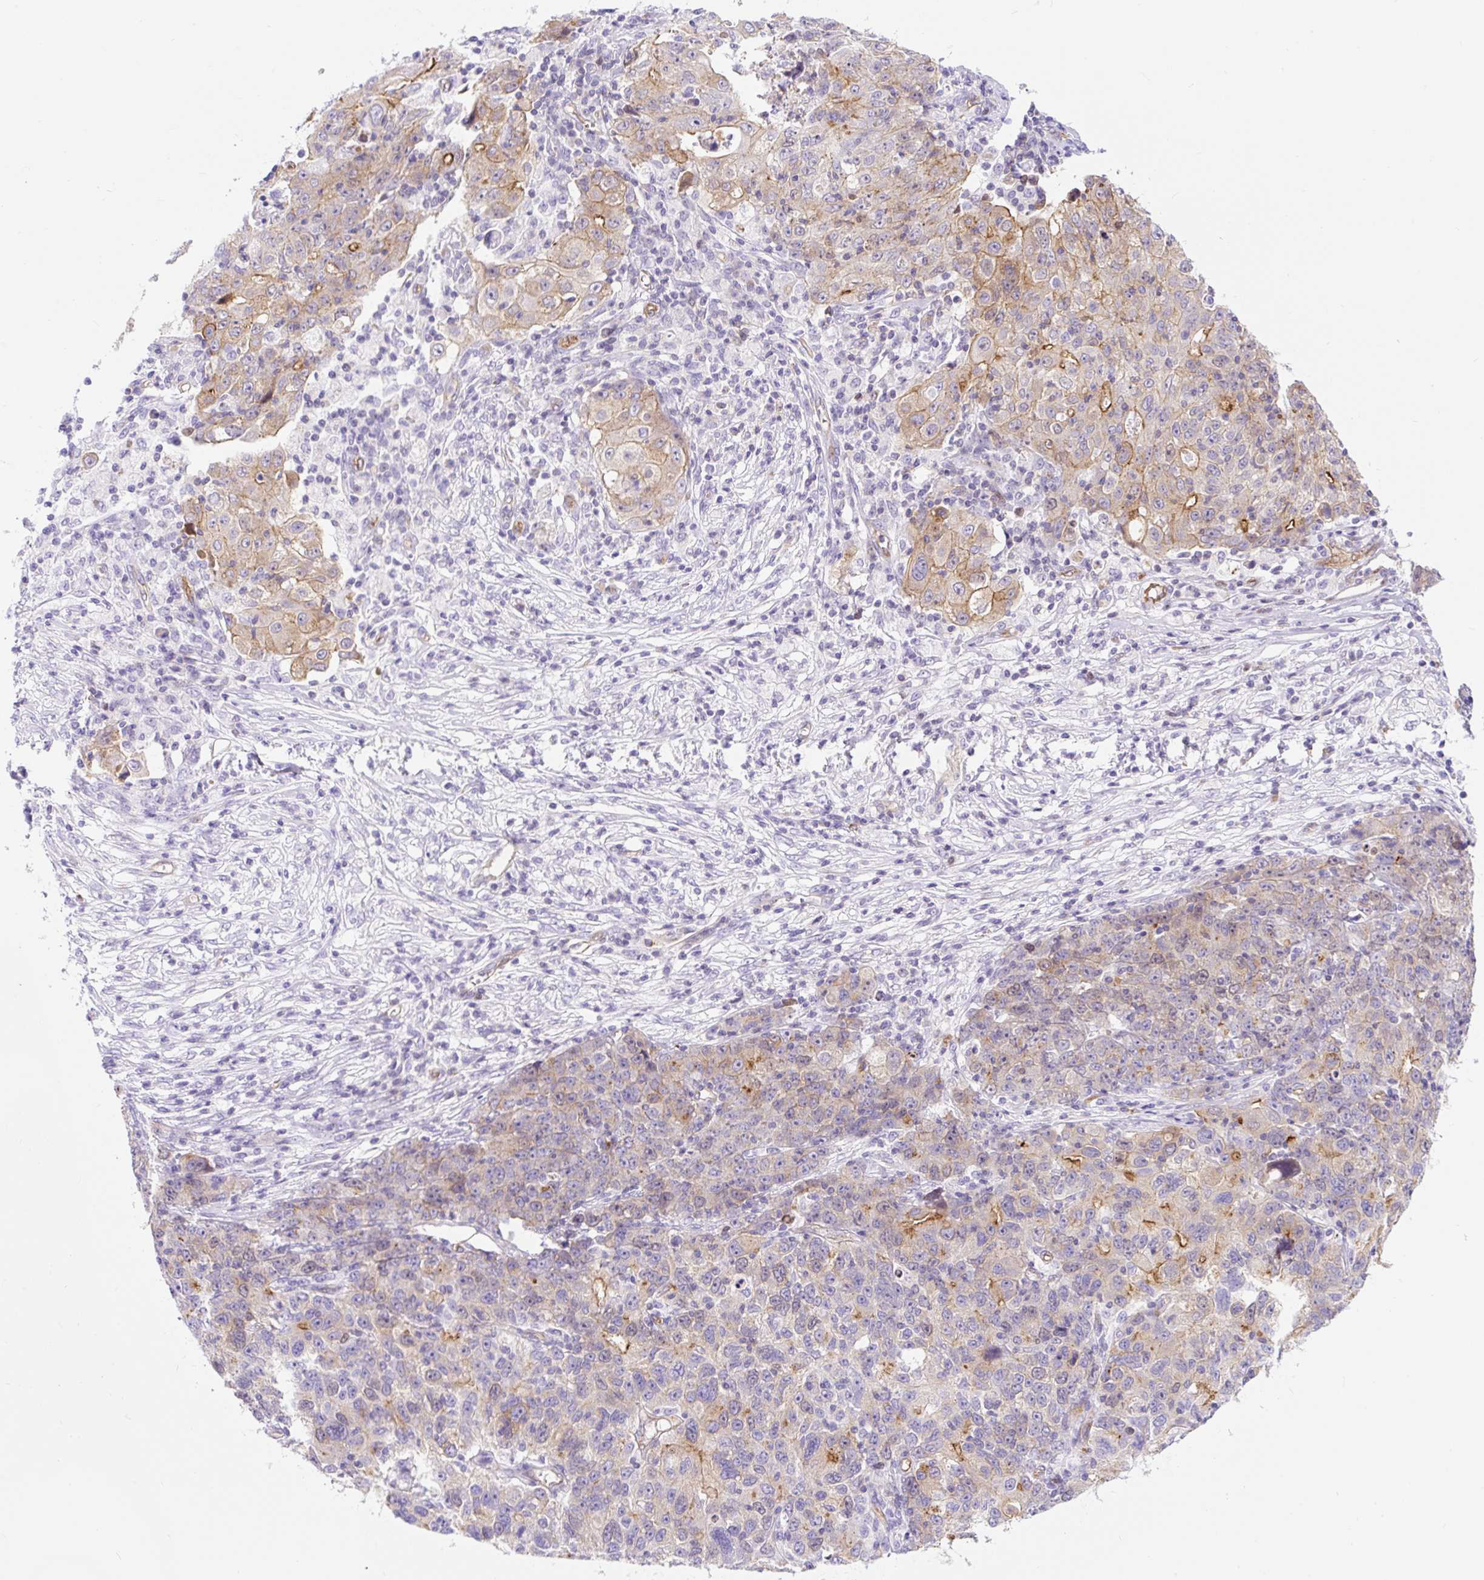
{"staining": {"intensity": "moderate", "quantity": "<25%", "location": "cytoplasmic/membranous"}, "tissue": "ovarian cancer", "cell_type": "Tumor cells", "image_type": "cancer", "snomed": [{"axis": "morphology", "description": "Carcinoma, endometroid"}, {"axis": "topography", "description": "Ovary"}], "caption": "Ovarian cancer was stained to show a protein in brown. There is low levels of moderate cytoplasmic/membranous positivity in approximately <25% of tumor cells.", "gene": "HIP1R", "patient": {"sex": "female", "age": 42}}